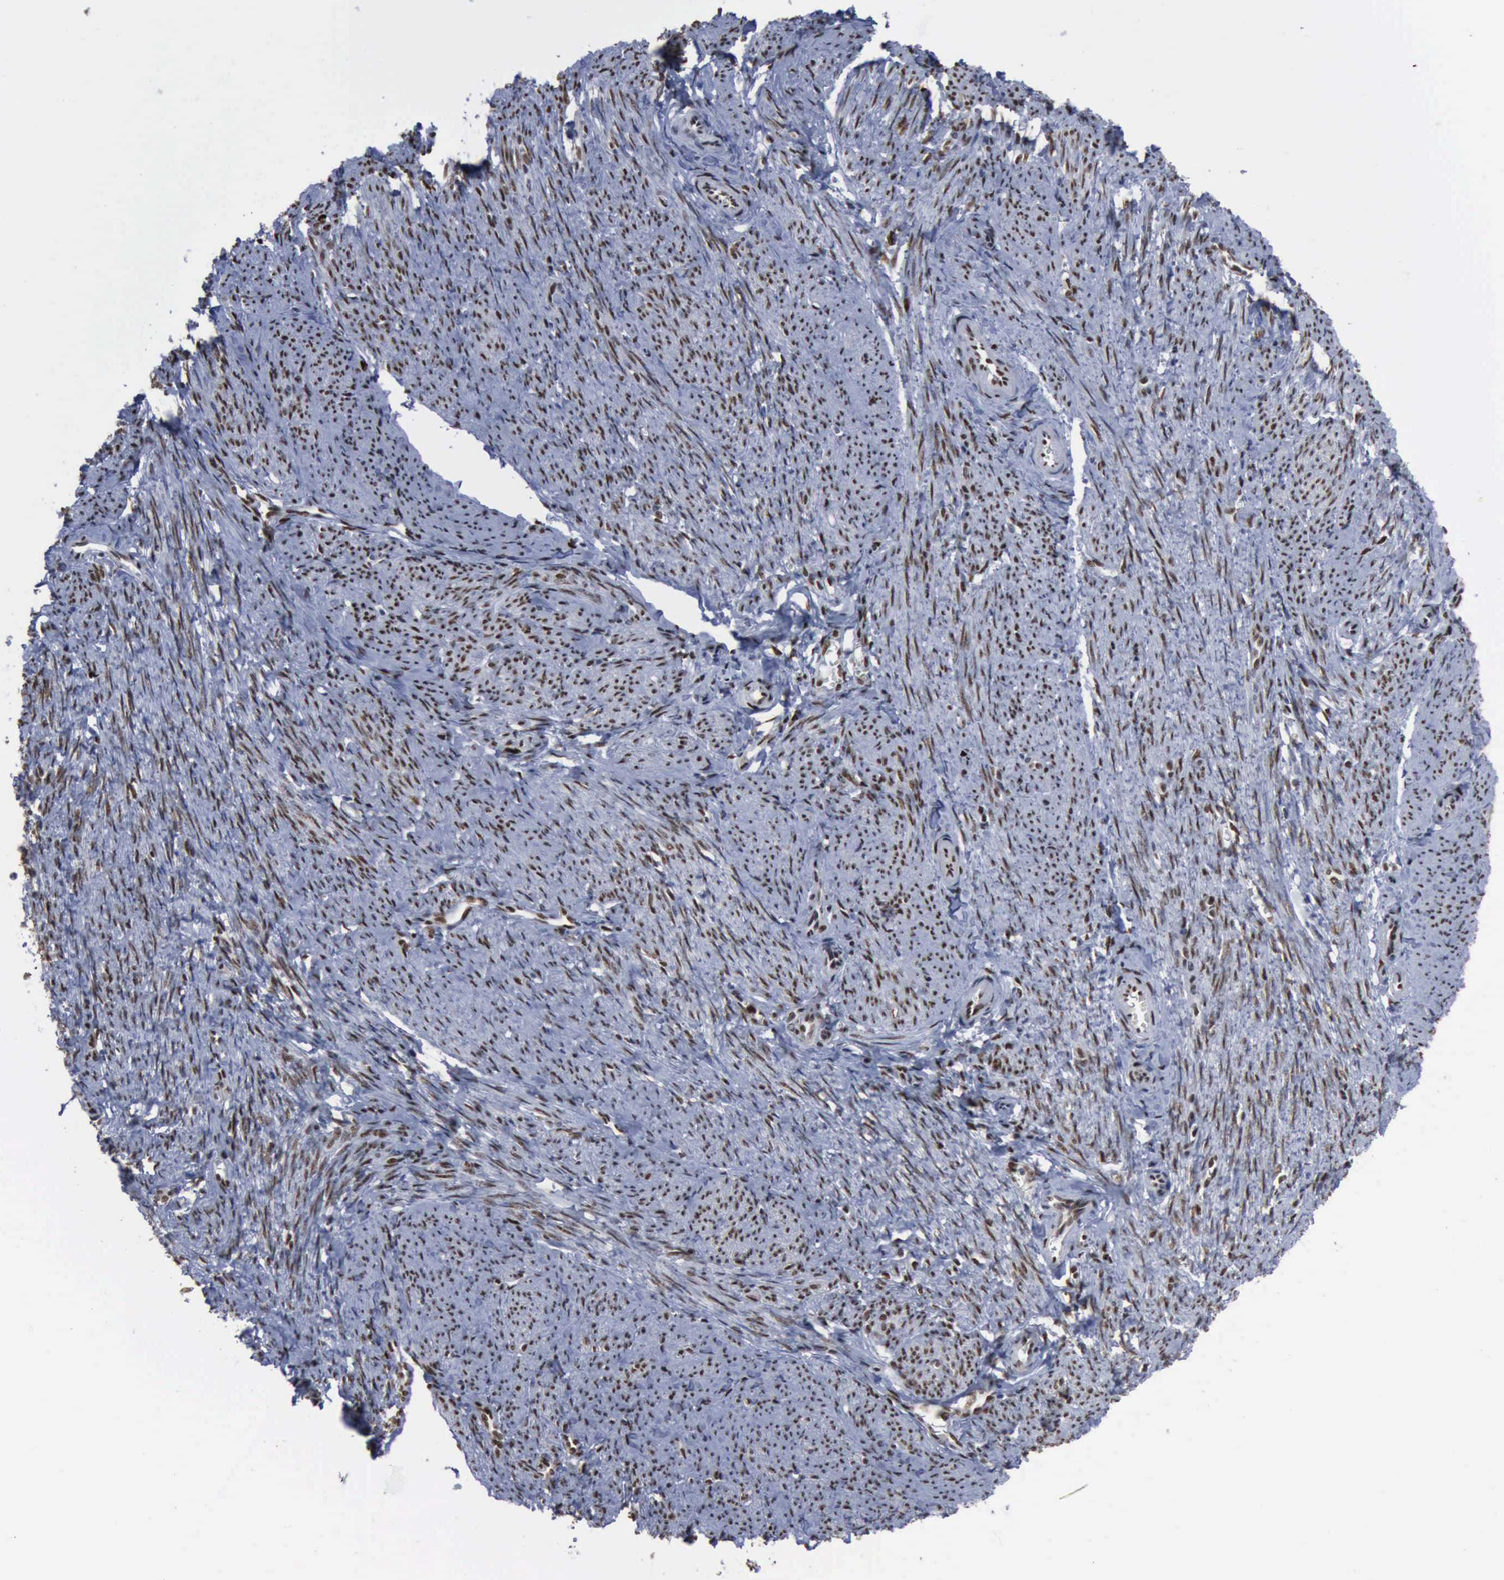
{"staining": {"intensity": "weak", "quantity": "25%-75%", "location": "nuclear"}, "tissue": "smooth muscle", "cell_type": "Smooth muscle cells", "image_type": "normal", "snomed": [{"axis": "morphology", "description": "Normal tissue, NOS"}, {"axis": "topography", "description": "Smooth muscle"}, {"axis": "topography", "description": "Cervix"}], "caption": "Human smooth muscle stained with a brown dye shows weak nuclear positive staining in approximately 25%-75% of smooth muscle cells.", "gene": "PCNA", "patient": {"sex": "female", "age": 70}}